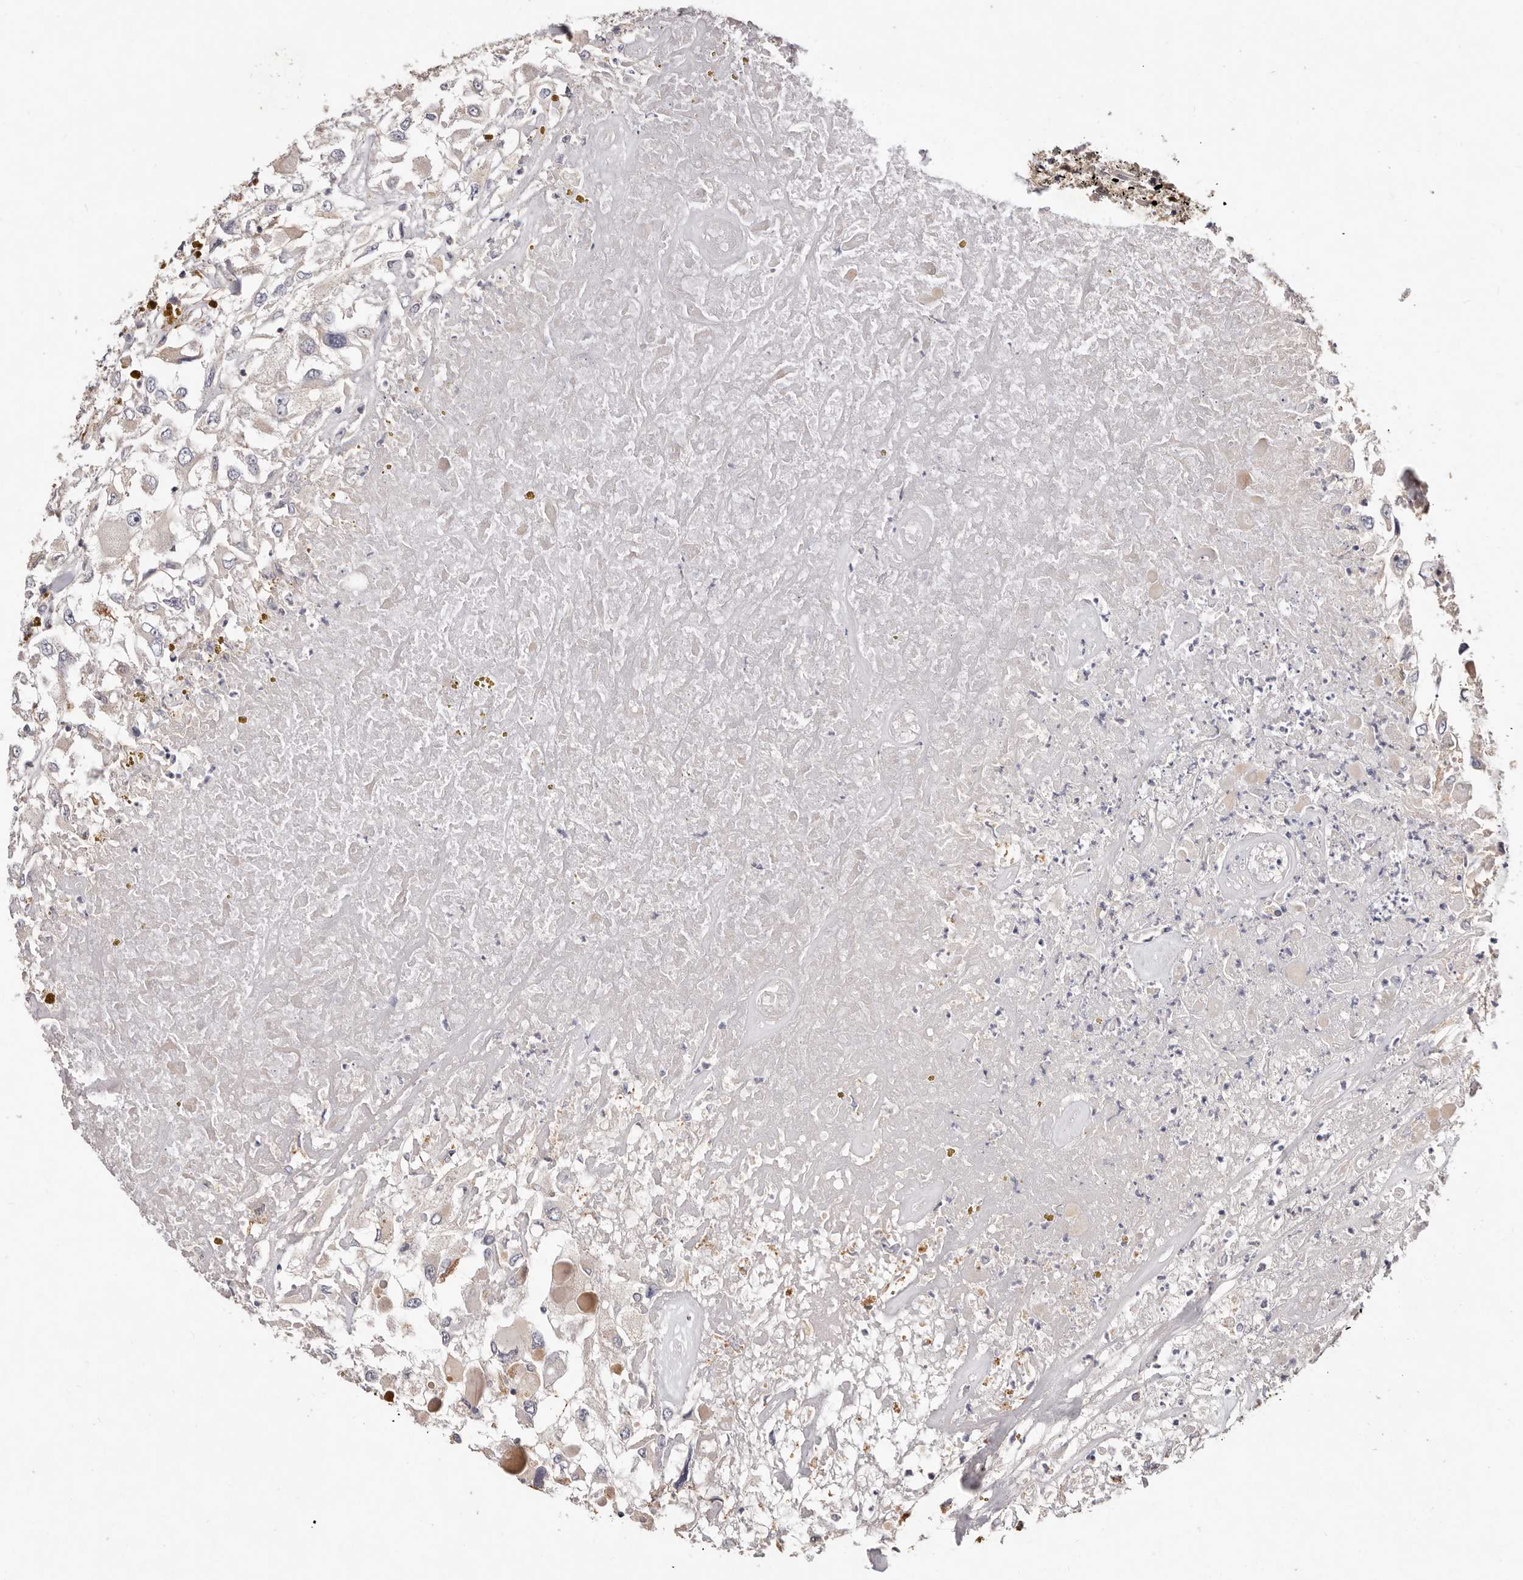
{"staining": {"intensity": "negative", "quantity": "none", "location": "none"}, "tissue": "renal cancer", "cell_type": "Tumor cells", "image_type": "cancer", "snomed": [{"axis": "morphology", "description": "Adenocarcinoma, NOS"}, {"axis": "topography", "description": "Kidney"}], "caption": "Immunohistochemistry (IHC) photomicrograph of neoplastic tissue: renal cancer (adenocarcinoma) stained with DAB (3,3'-diaminobenzidine) shows no significant protein staining in tumor cells. The staining is performed using DAB brown chromogen with nuclei counter-stained in using hematoxylin.", "gene": "THBS3", "patient": {"sex": "female", "age": 52}}